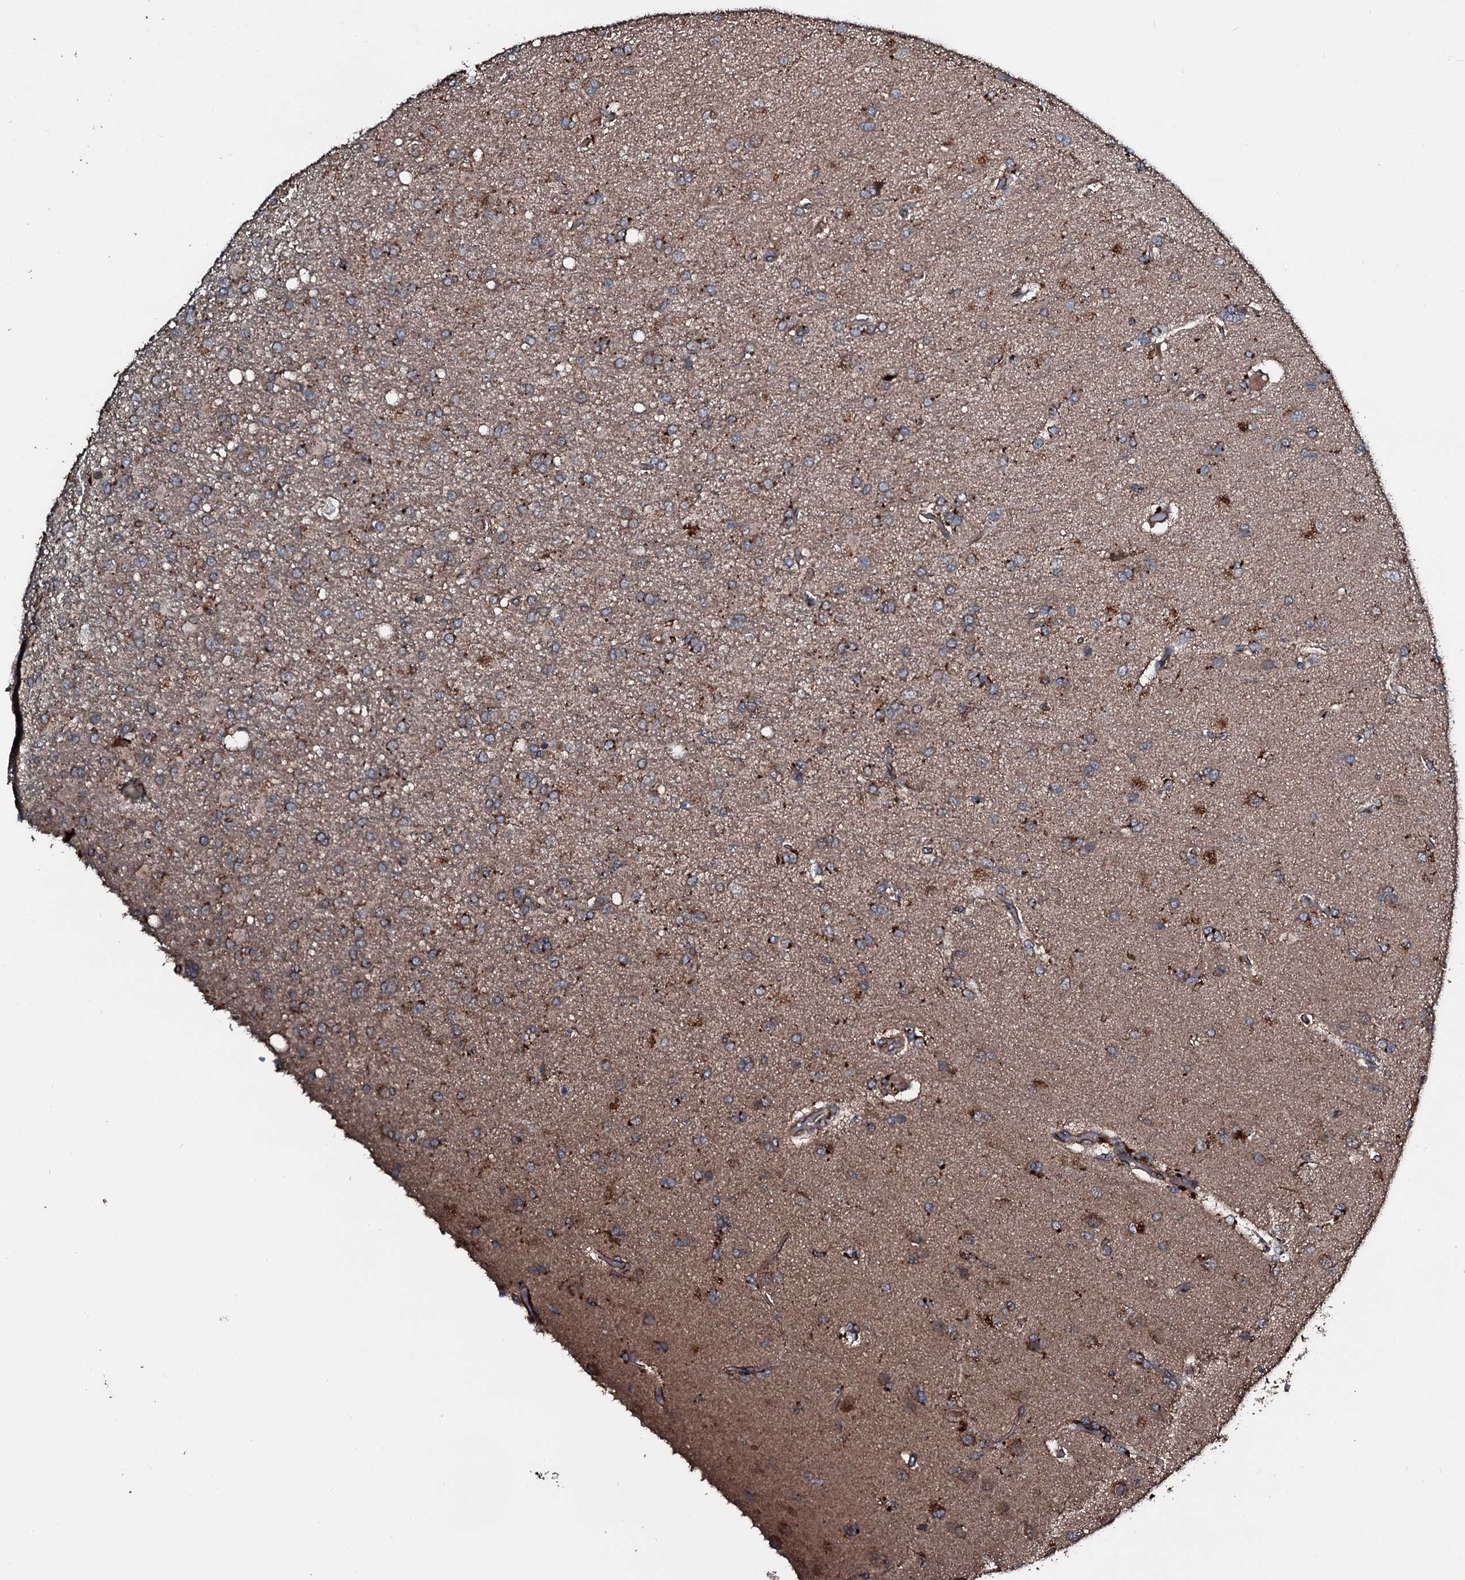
{"staining": {"intensity": "weak", "quantity": ">75%", "location": "cytoplasmic/membranous"}, "tissue": "glioma", "cell_type": "Tumor cells", "image_type": "cancer", "snomed": [{"axis": "morphology", "description": "Glioma, malignant, High grade"}, {"axis": "topography", "description": "Brain"}], "caption": "Immunohistochemical staining of human malignant high-grade glioma exhibits low levels of weak cytoplasmic/membranous positivity in about >75% of tumor cells.", "gene": "TPGS2", "patient": {"sex": "female", "age": 74}}